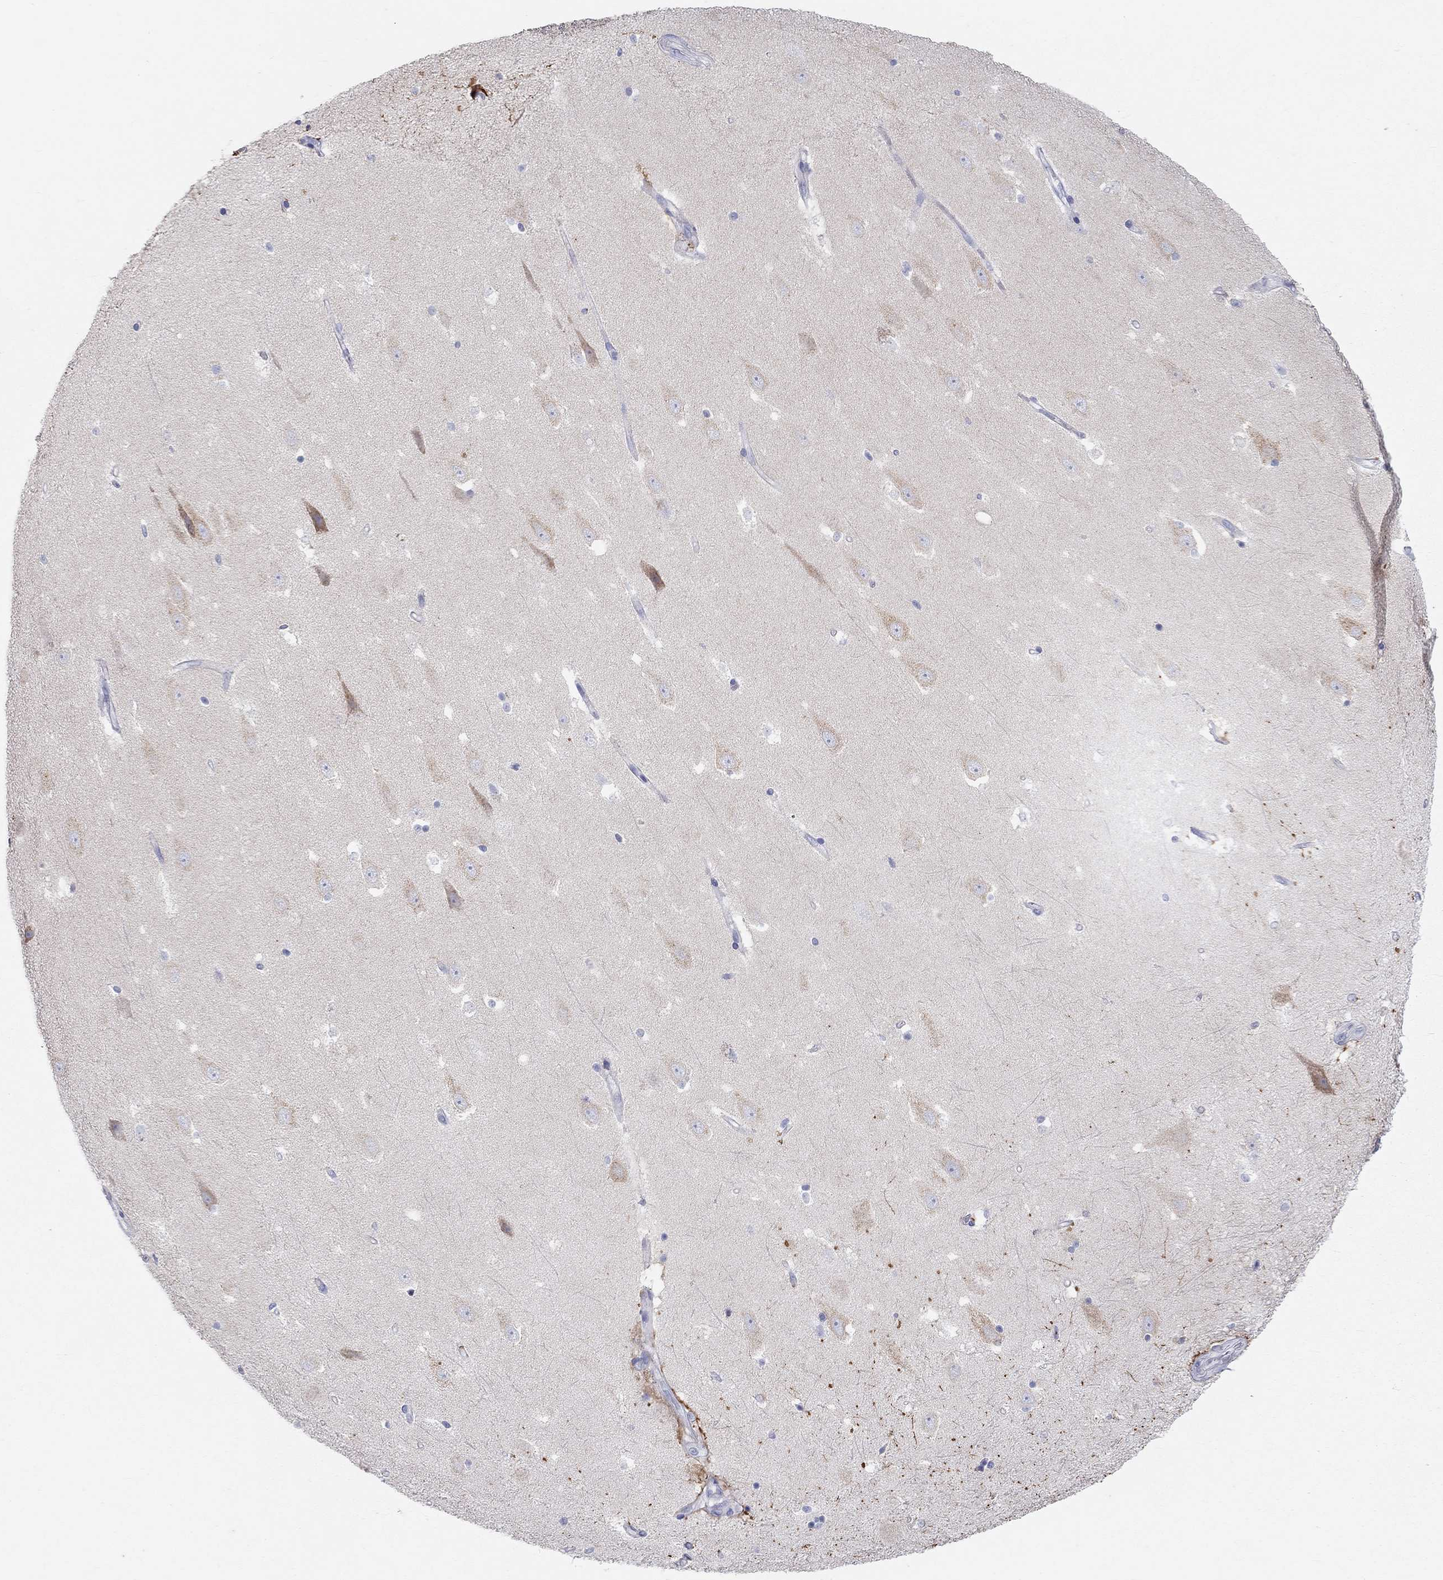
{"staining": {"intensity": "strong", "quantity": "<25%", "location": "cytoplasmic/membranous"}, "tissue": "hippocampus", "cell_type": "Glial cells", "image_type": "normal", "snomed": [{"axis": "morphology", "description": "Normal tissue, NOS"}, {"axis": "topography", "description": "Hippocampus"}], "caption": "Immunohistochemistry staining of unremarkable hippocampus, which exhibits medium levels of strong cytoplasmic/membranous staining in approximately <25% of glial cells indicating strong cytoplasmic/membranous protein staining. The staining was performed using DAB (3,3'-diaminobenzidine) (brown) for protein detection and nuclei were counterstained in hematoxylin (blue).", "gene": "PCDHGC5", "patient": {"sex": "male", "age": 49}}